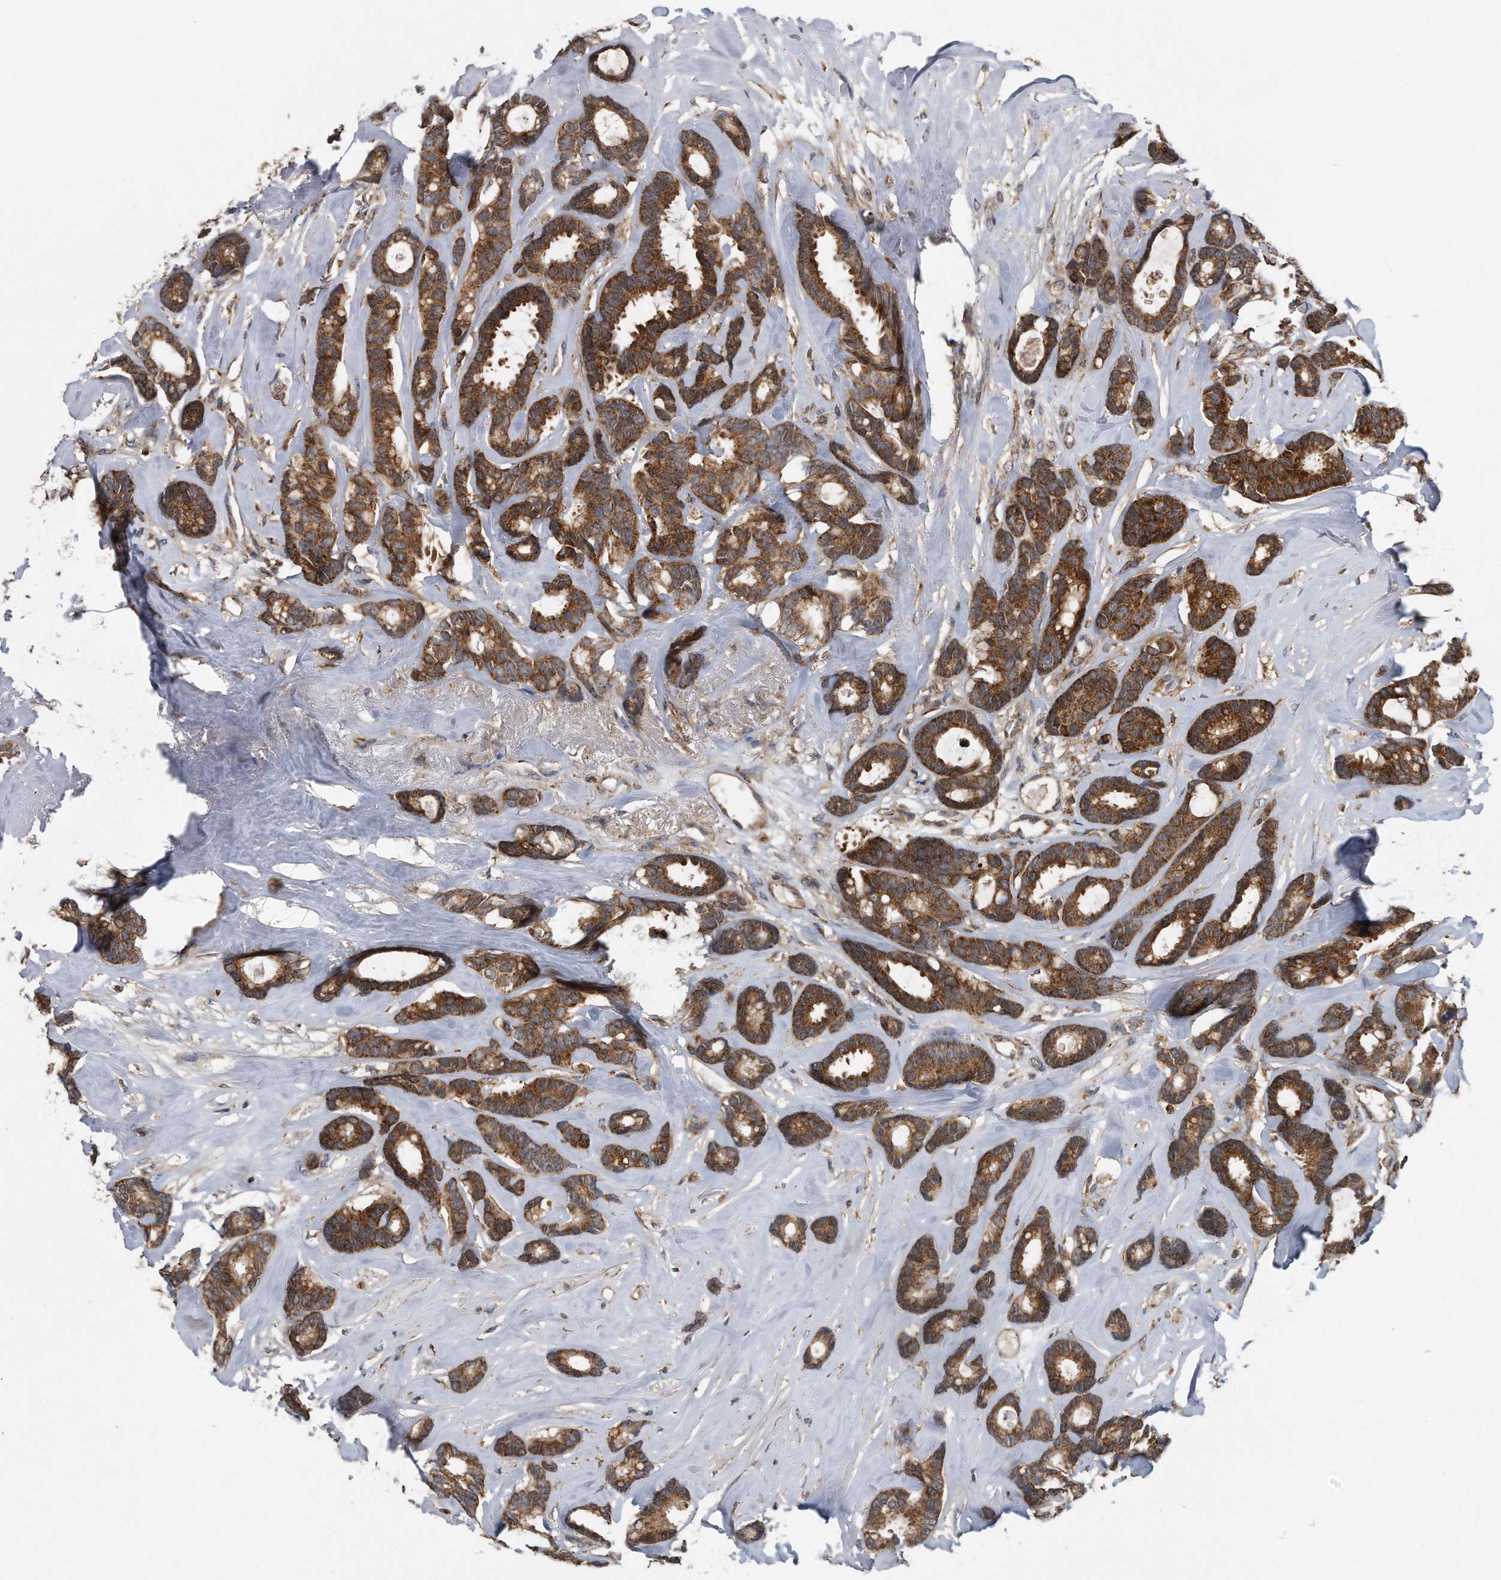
{"staining": {"intensity": "strong", "quantity": ">75%", "location": "cytoplasmic/membranous"}, "tissue": "breast cancer", "cell_type": "Tumor cells", "image_type": "cancer", "snomed": [{"axis": "morphology", "description": "Duct carcinoma"}, {"axis": "topography", "description": "Breast"}], "caption": "A histopathology image of breast cancer (infiltrating ductal carcinoma) stained for a protein demonstrates strong cytoplasmic/membranous brown staining in tumor cells. (DAB (3,3'-diaminobenzidine) IHC with brightfield microscopy, high magnification).", "gene": "ALPK2", "patient": {"sex": "female", "age": 87}}